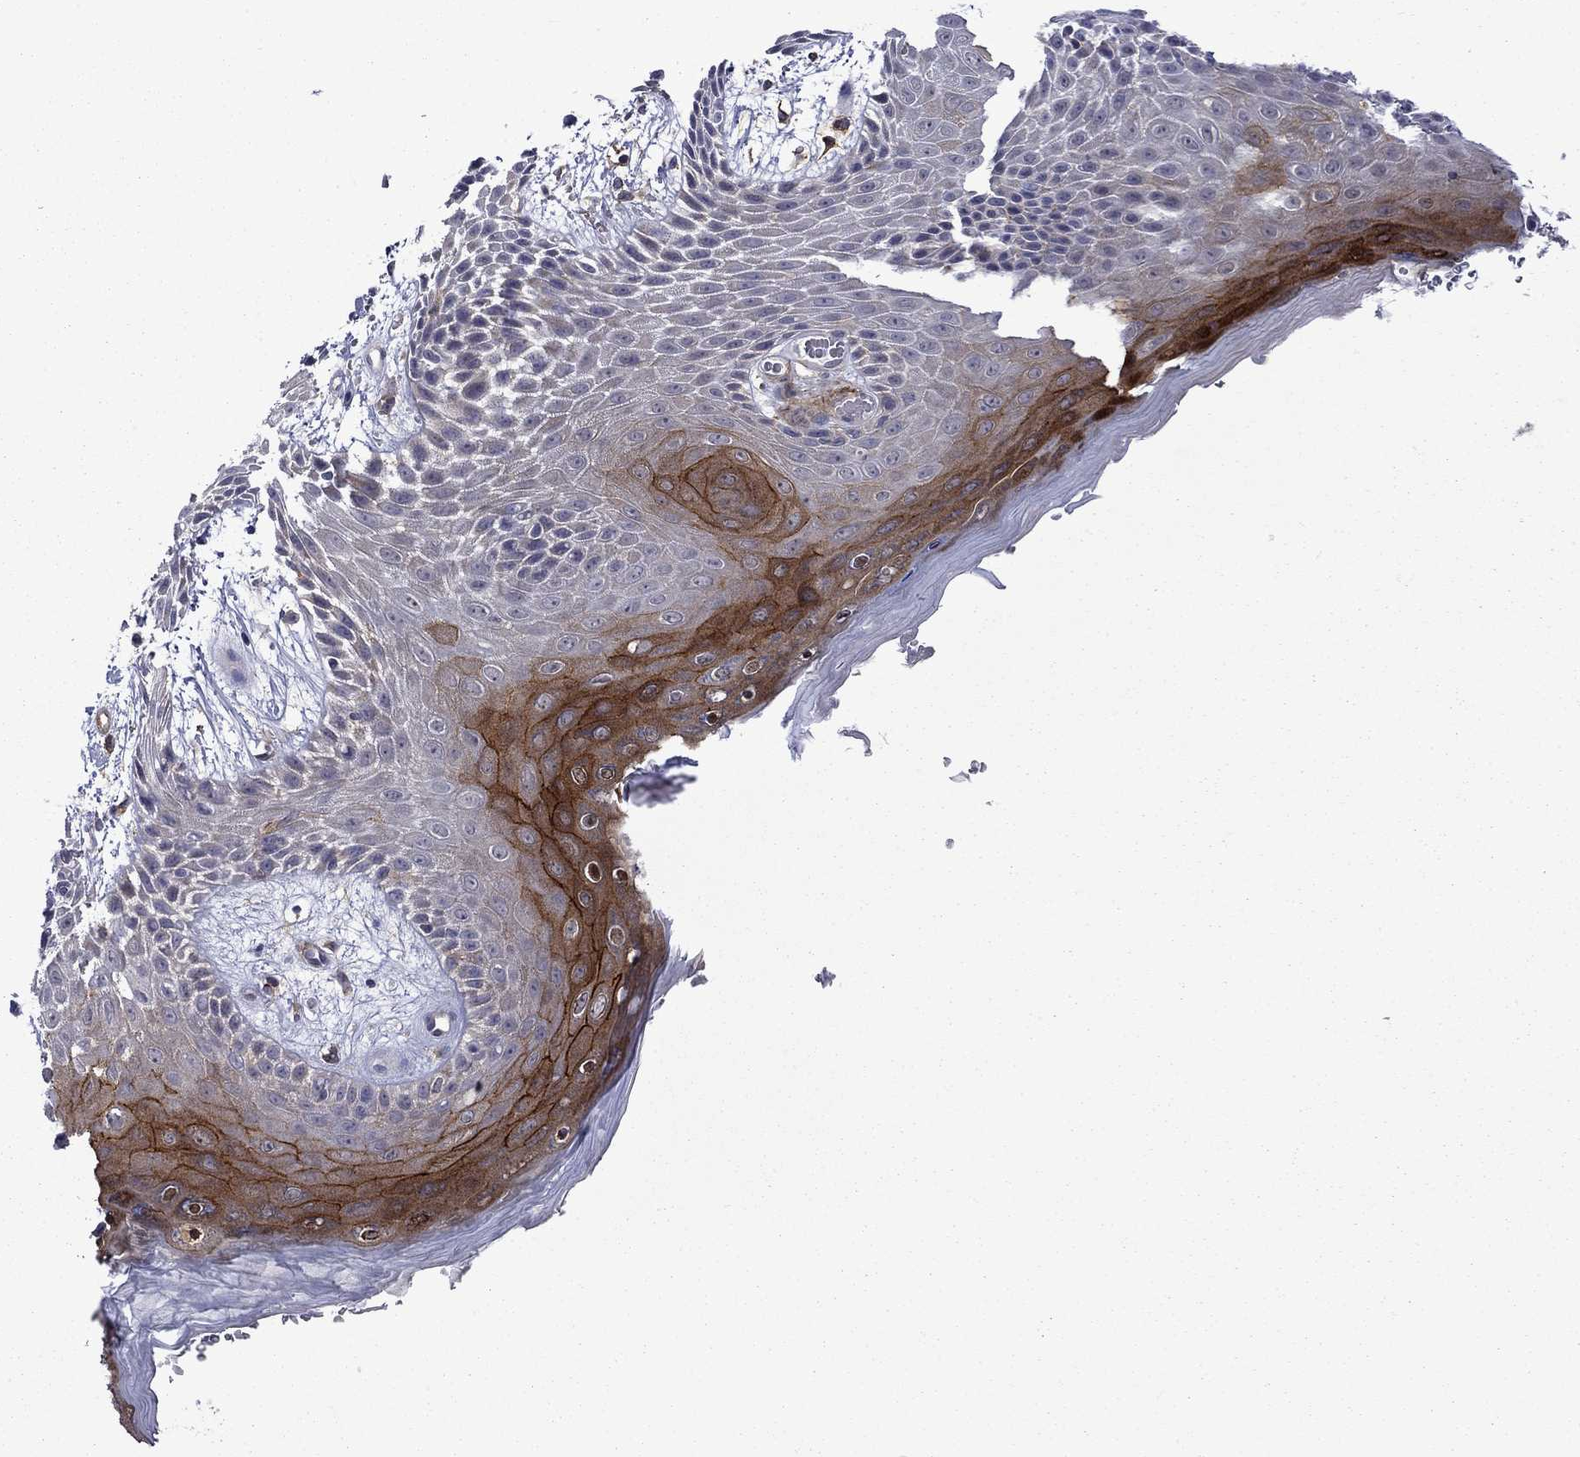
{"staining": {"intensity": "strong", "quantity": "25%-75%", "location": "cytoplasmic/membranous"}, "tissue": "skin", "cell_type": "Epidermal cells", "image_type": "normal", "snomed": [{"axis": "morphology", "description": "Normal tissue, NOS"}, {"axis": "topography", "description": "Anal"}], "caption": "Normal skin was stained to show a protein in brown. There is high levels of strong cytoplasmic/membranous staining in about 25%-75% of epidermal cells. The staining is performed using DAB (3,3'-diaminobenzidine) brown chromogen to label protein expression. The nuclei are counter-stained blue using hematoxylin.", "gene": "LMO7", "patient": {"sex": "male", "age": 36}}